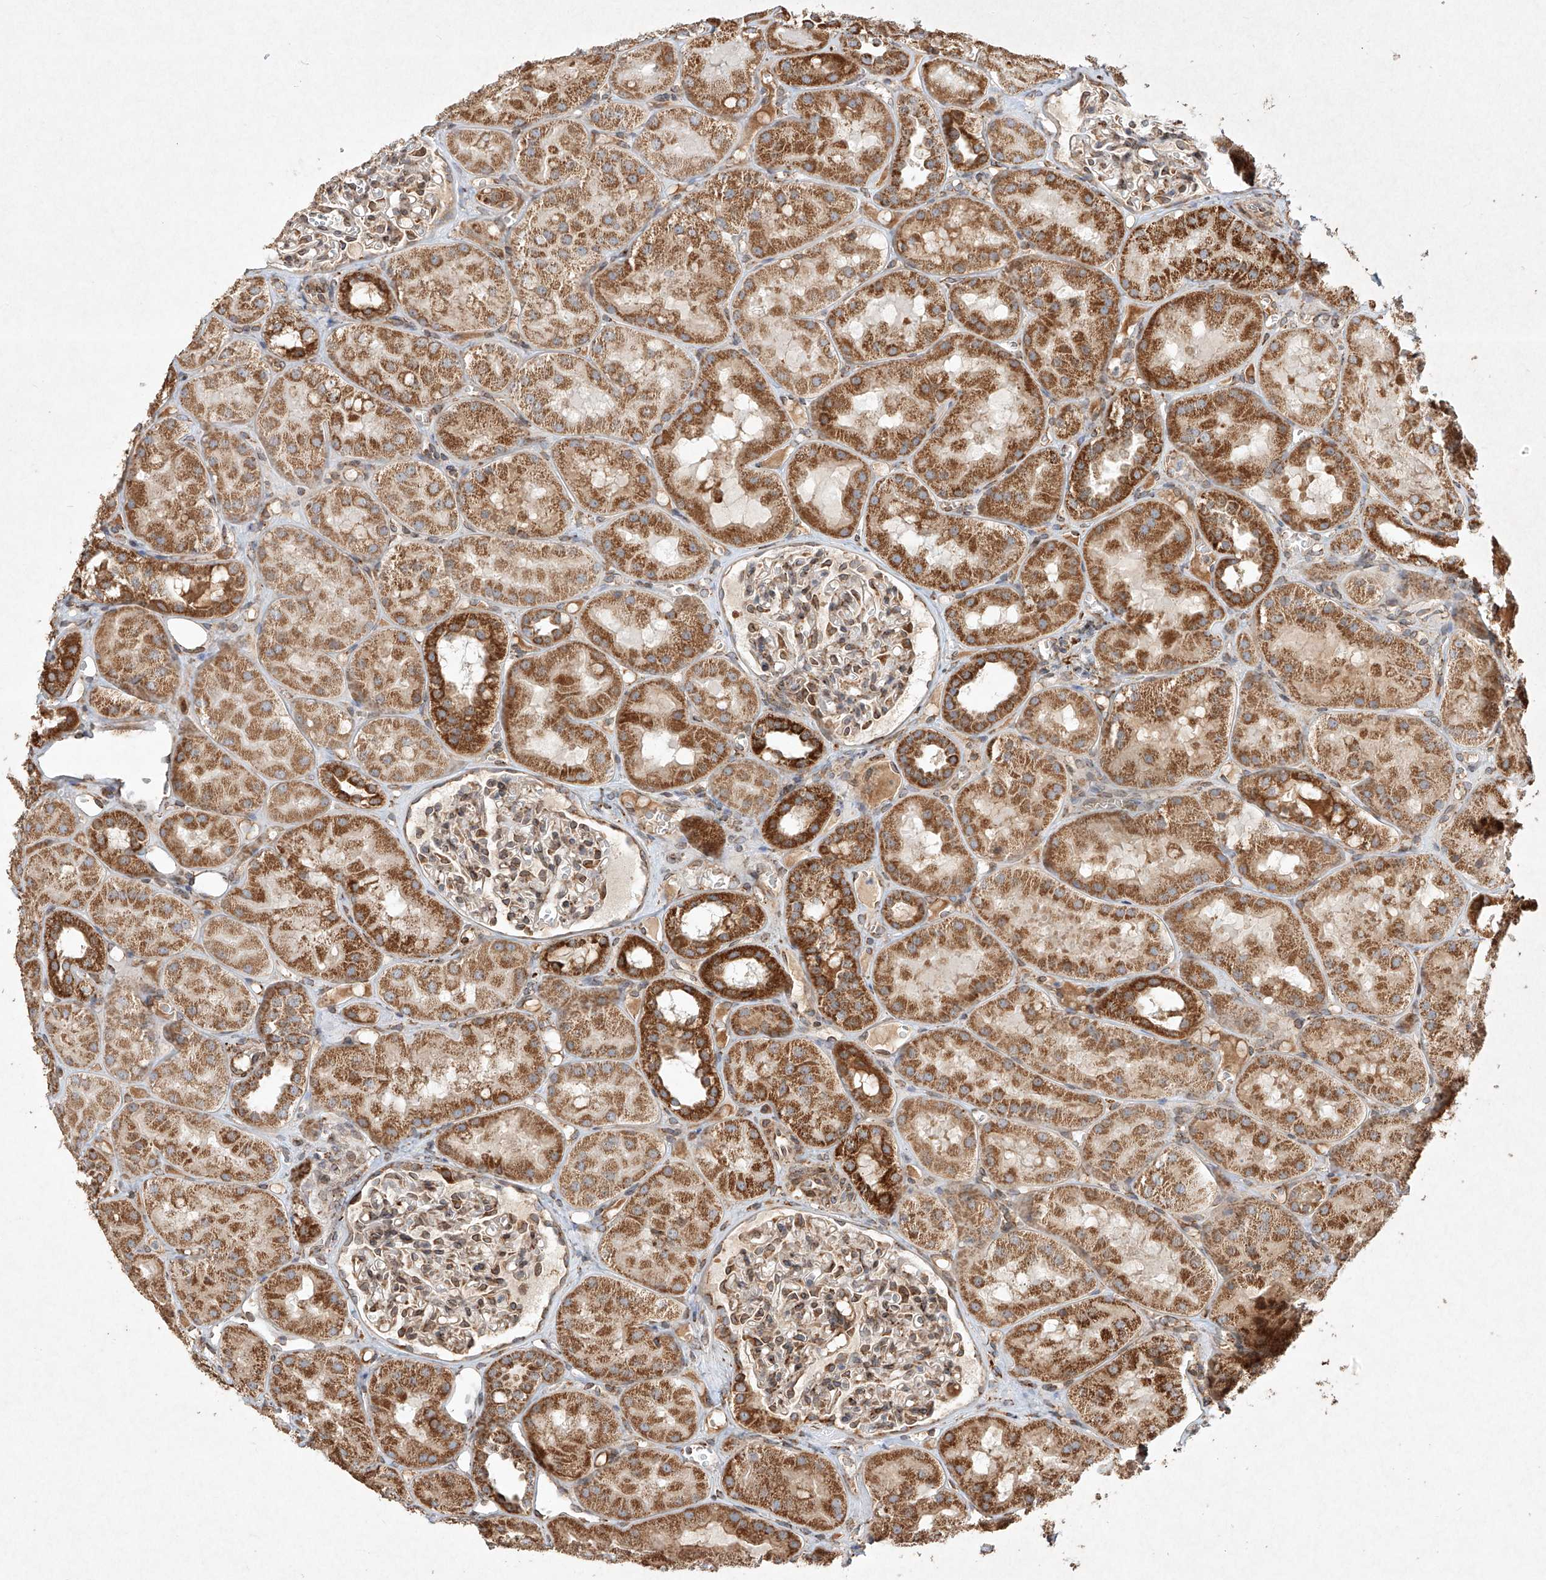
{"staining": {"intensity": "moderate", "quantity": ">75%", "location": "cytoplasmic/membranous"}, "tissue": "kidney", "cell_type": "Cells in glomeruli", "image_type": "normal", "snomed": [{"axis": "morphology", "description": "Normal tissue, NOS"}, {"axis": "topography", "description": "Kidney"}], "caption": "Immunohistochemical staining of normal kidney exhibits medium levels of moderate cytoplasmic/membranous staining in about >75% of cells in glomeruli. (DAB = brown stain, brightfield microscopy at high magnification).", "gene": "SEMA3B", "patient": {"sex": "male", "age": 16}}